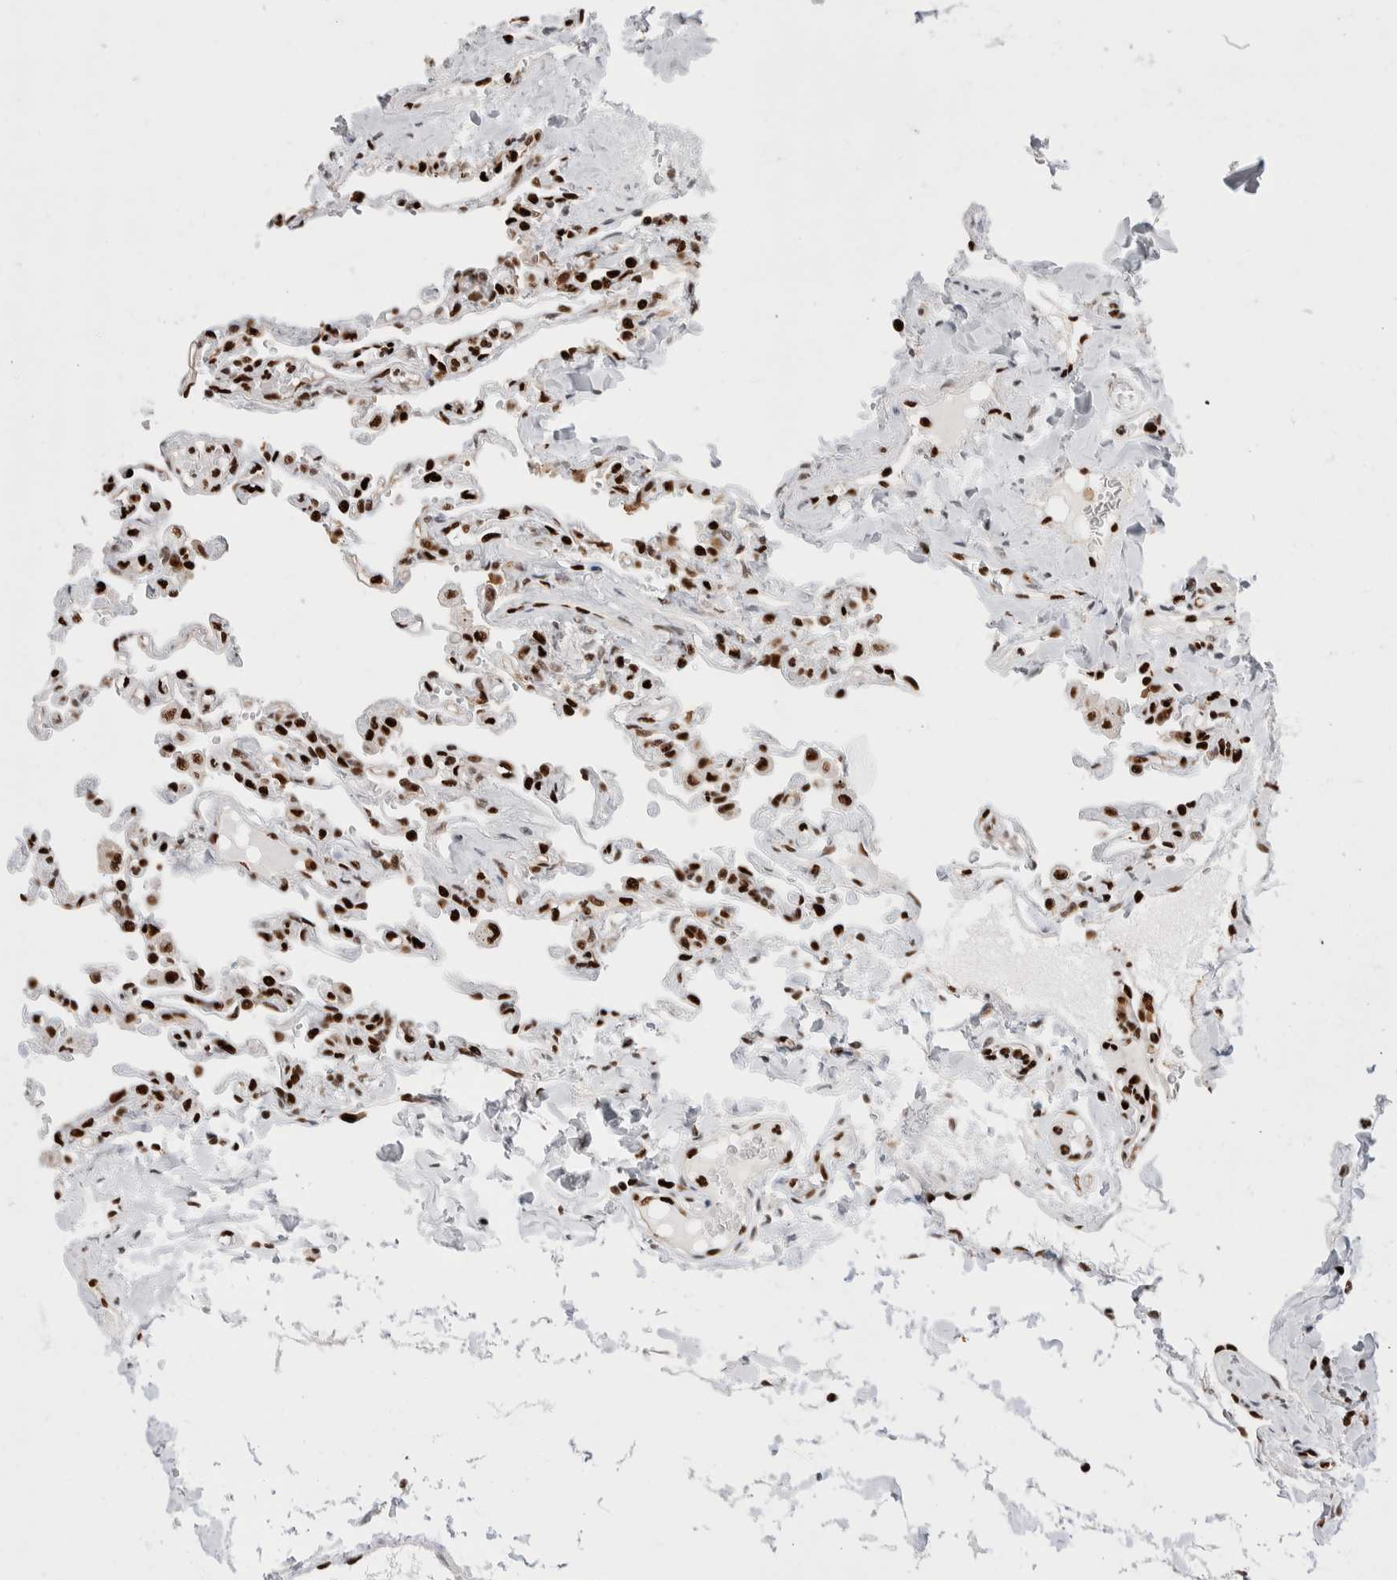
{"staining": {"intensity": "strong", "quantity": ">75%", "location": "nuclear"}, "tissue": "lung", "cell_type": "Alveolar cells", "image_type": "normal", "snomed": [{"axis": "morphology", "description": "Normal tissue, NOS"}, {"axis": "topography", "description": "Lung"}], "caption": "There is high levels of strong nuclear positivity in alveolar cells of normal lung, as demonstrated by immunohistochemical staining (brown color).", "gene": "C17orf49", "patient": {"sex": "male", "age": 21}}